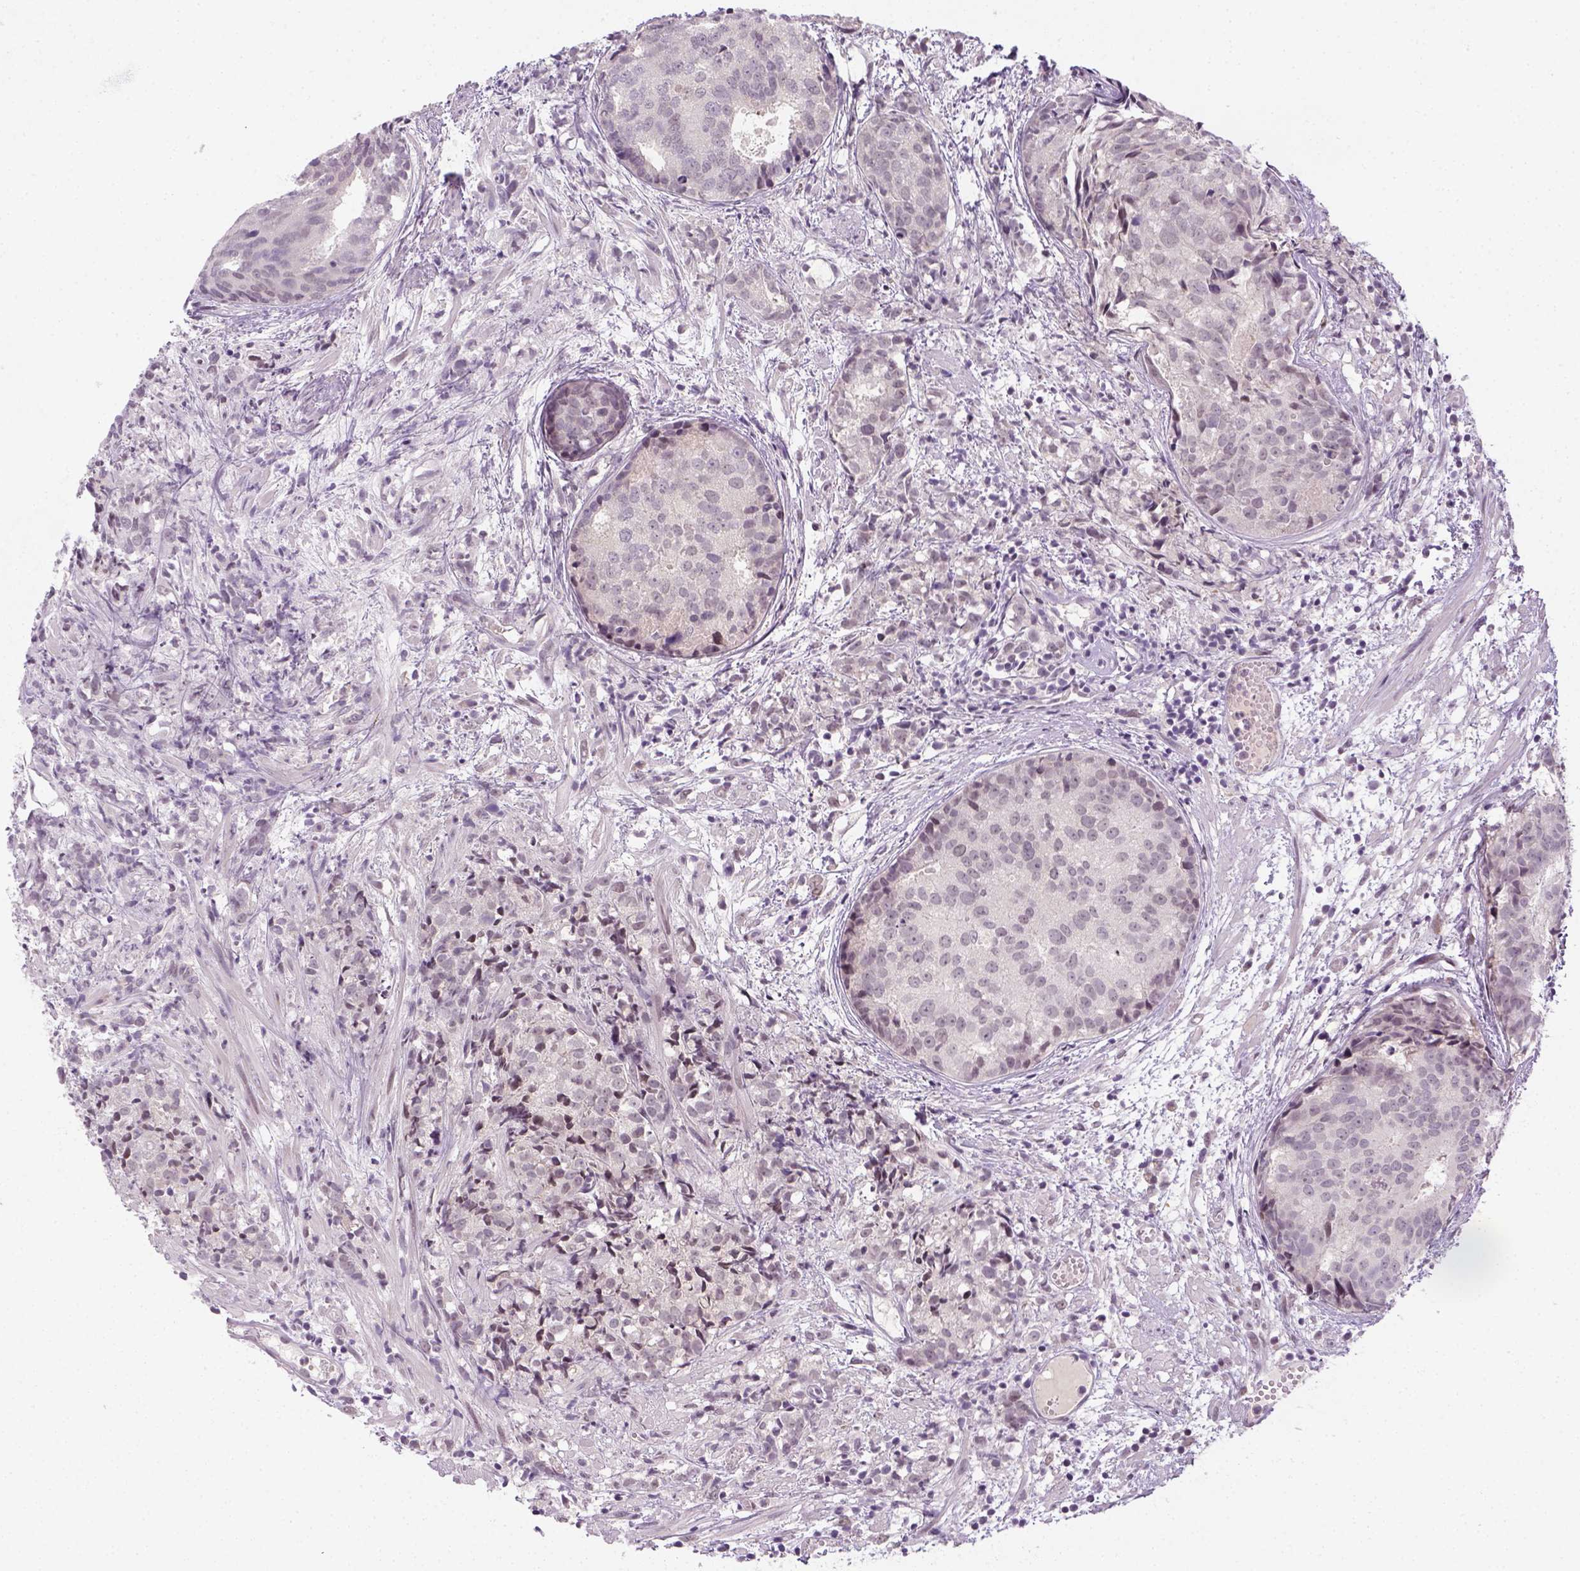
{"staining": {"intensity": "negative", "quantity": "none", "location": "none"}, "tissue": "prostate cancer", "cell_type": "Tumor cells", "image_type": "cancer", "snomed": [{"axis": "morphology", "description": "Adenocarcinoma, High grade"}, {"axis": "topography", "description": "Prostate"}], "caption": "Immunohistochemistry image of neoplastic tissue: human high-grade adenocarcinoma (prostate) stained with DAB (3,3'-diaminobenzidine) exhibits no significant protein positivity in tumor cells. (DAB (3,3'-diaminobenzidine) IHC with hematoxylin counter stain).", "gene": "MAGEB3", "patient": {"sex": "male", "age": 58}}